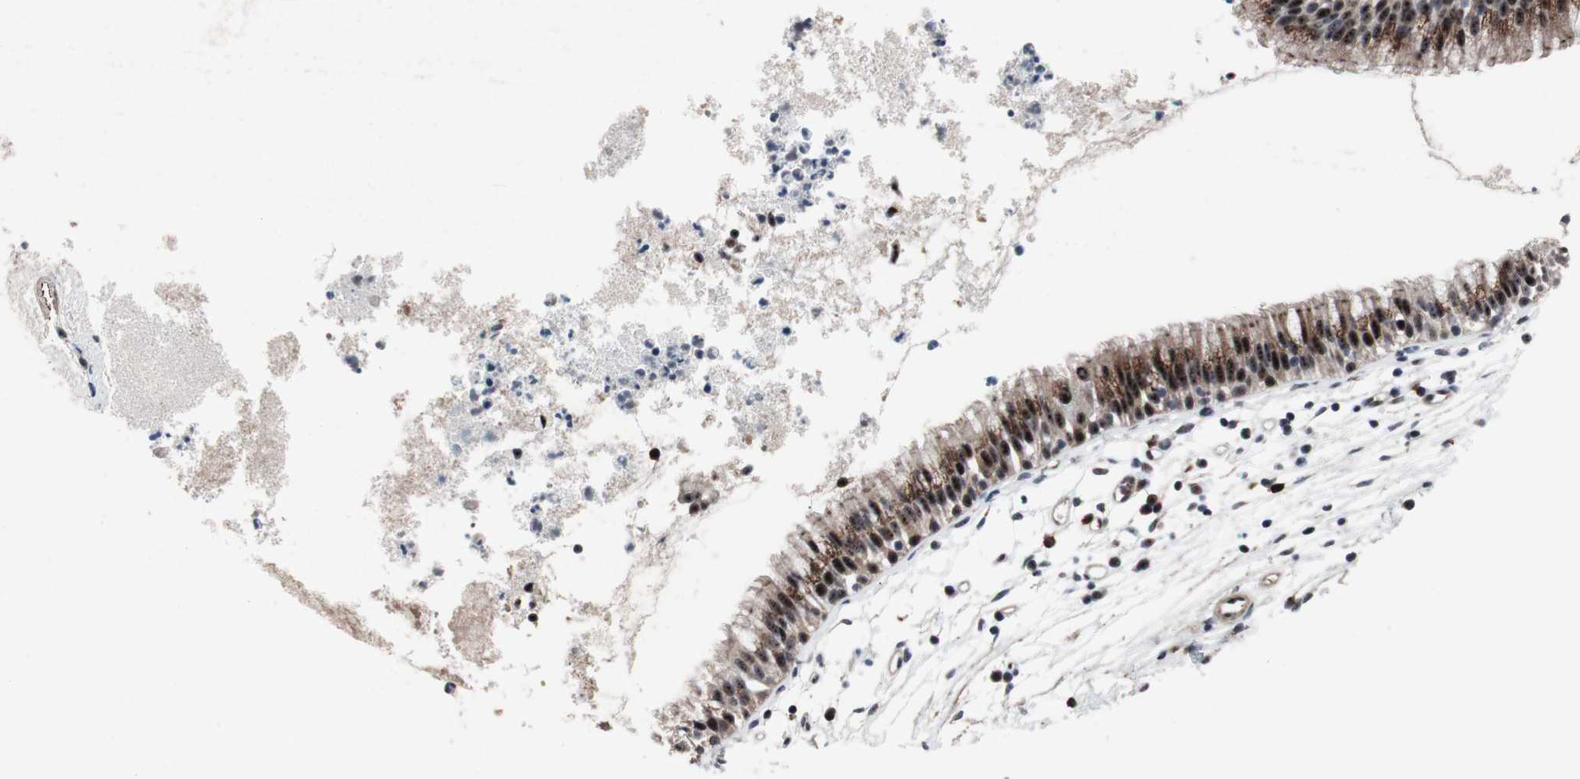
{"staining": {"intensity": "moderate", "quantity": ">75%", "location": "cytoplasmic/membranous,nuclear"}, "tissue": "nasopharynx", "cell_type": "Respiratory epithelial cells", "image_type": "normal", "snomed": [{"axis": "morphology", "description": "Normal tissue, NOS"}, {"axis": "topography", "description": "Nasopharynx"}], "caption": "Protein staining exhibits moderate cytoplasmic/membranous,nuclear expression in about >75% of respiratory epithelial cells in benign nasopharynx.", "gene": "PINX1", "patient": {"sex": "male", "age": 21}}